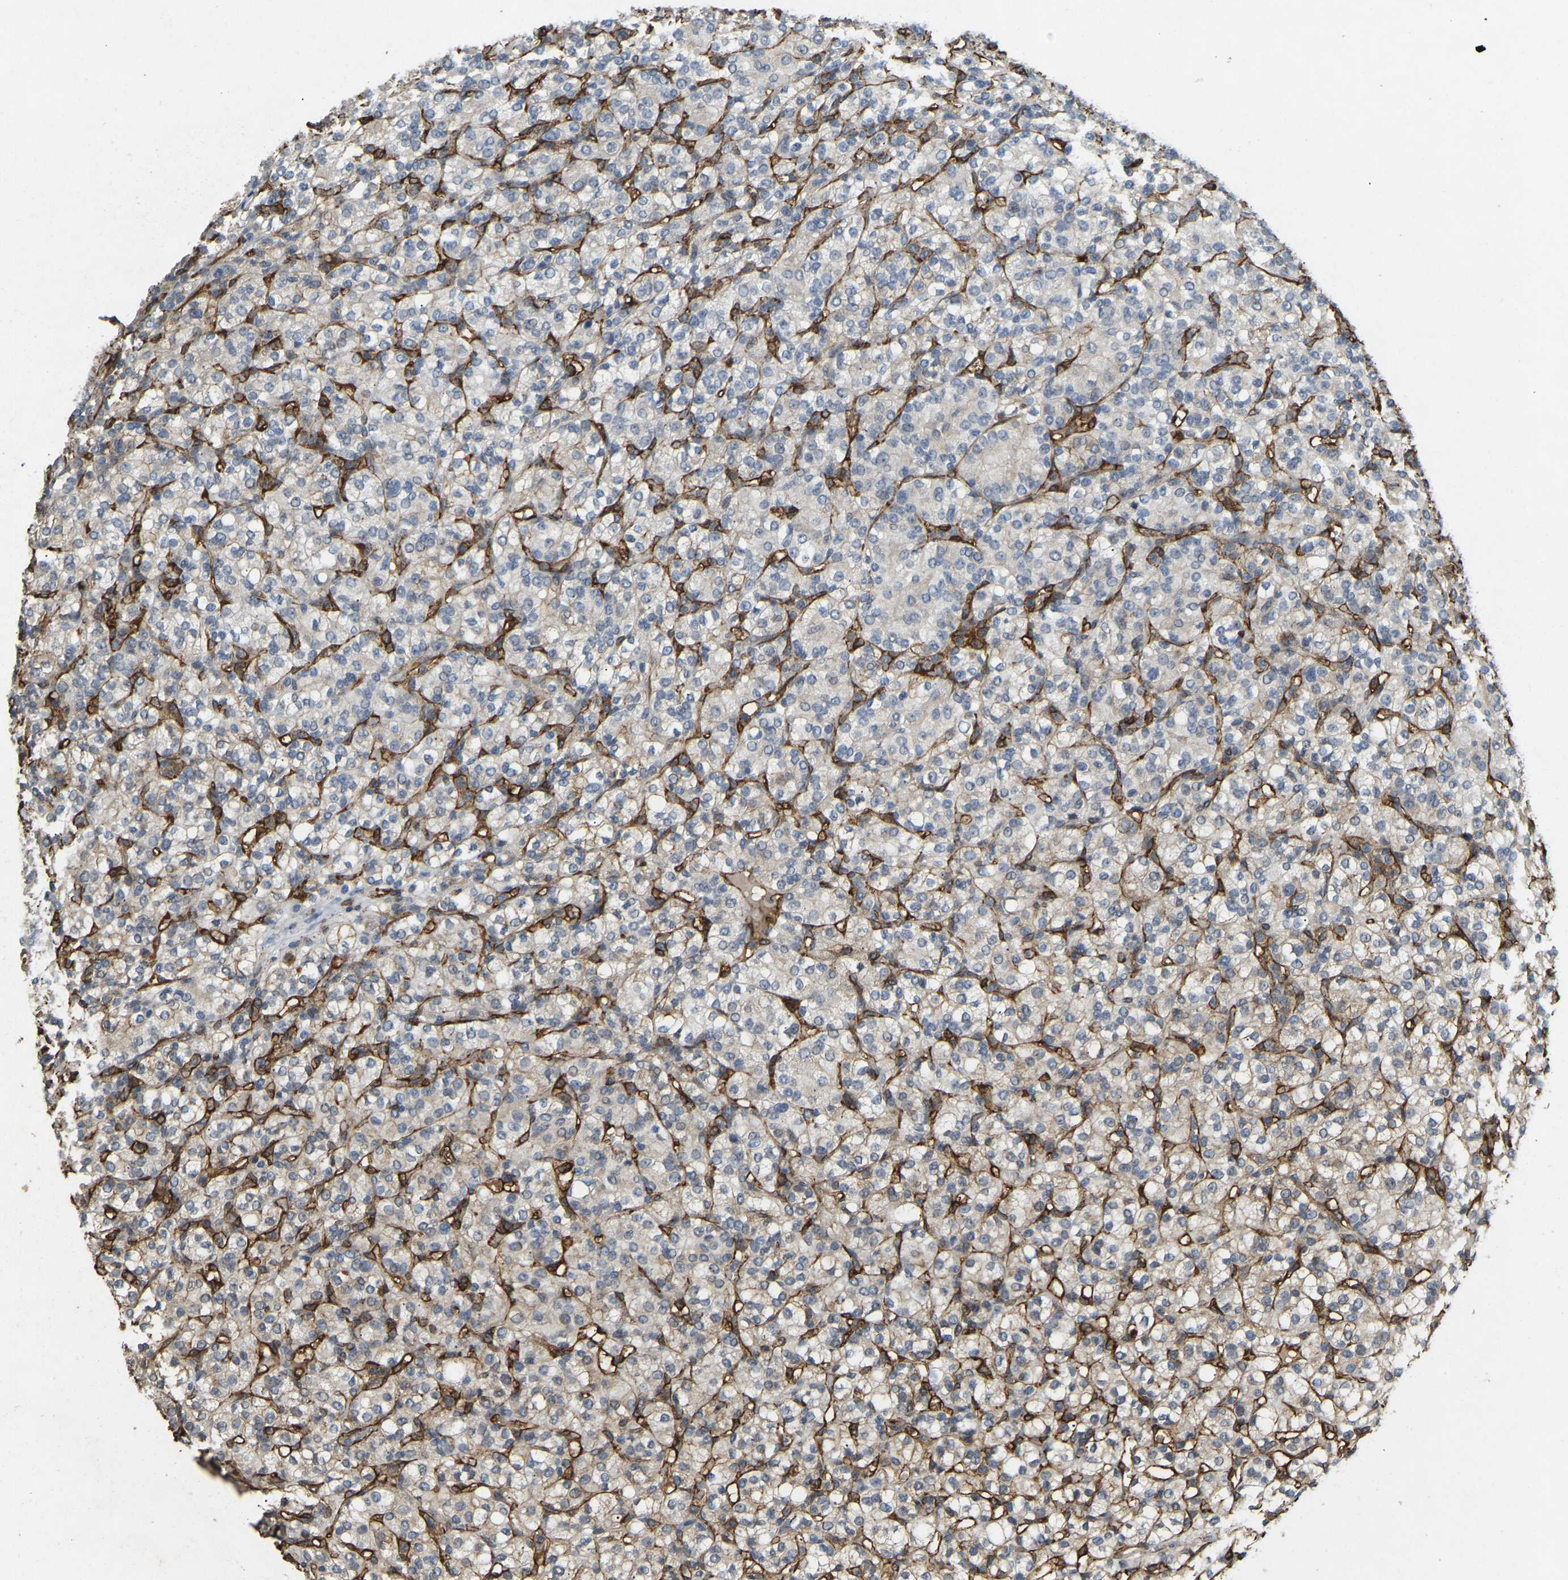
{"staining": {"intensity": "negative", "quantity": "none", "location": "none"}, "tissue": "renal cancer", "cell_type": "Tumor cells", "image_type": "cancer", "snomed": [{"axis": "morphology", "description": "Adenocarcinoma, NOS"}, {"axis": "topography", "description": "Kidney"}], "caption": "Immunohistochemical staining of human renal cancer (adenocarcinoma) shows no significant positivity in tumor cells.", "gene": "NMB", "patient": {"sex": "male", "age": 77}}